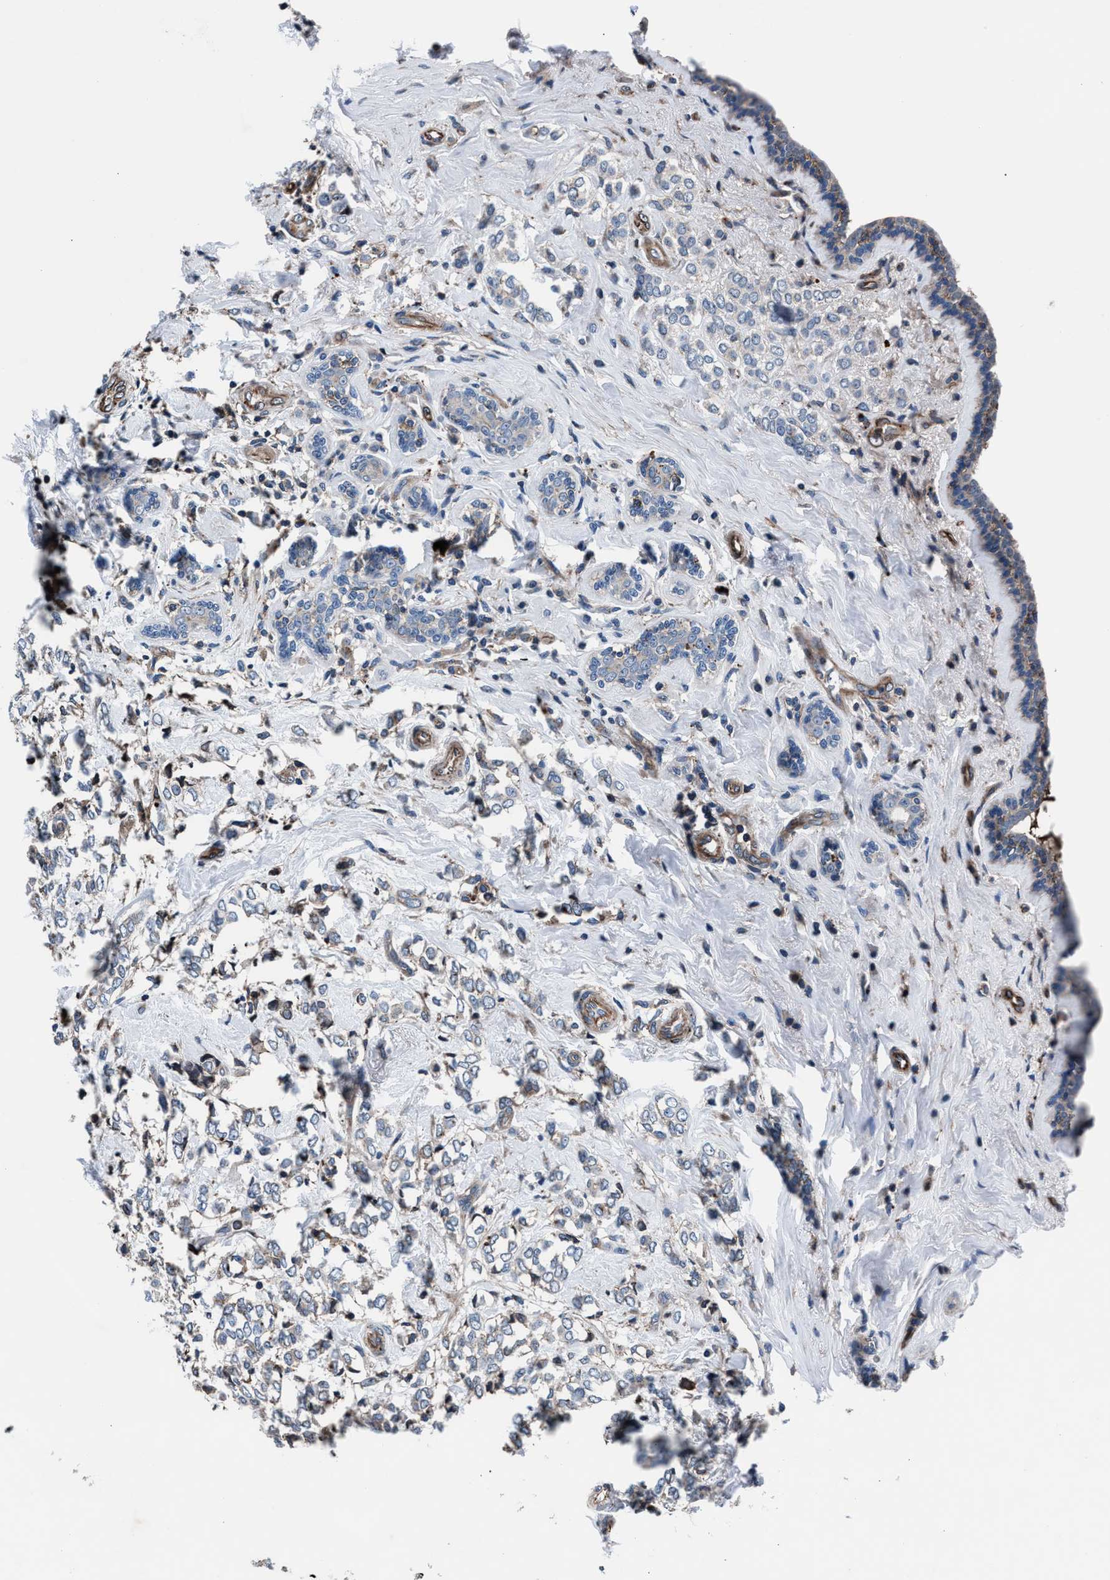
{"staining": {"intensity": "negative", "quantity": "none", "location": "none"}, "tissue": "breast cancer", "cell_type": "Tumor cells", "image_type": "cancer", "snomed": [{"axis": "morphology", "description": "Normal tissue, NOS"}, {"axis": "morphology", "description": "Lobular carcinoma"}, {"axis": "topography", "description": "Breast"}], "caption": "This is an immunohistochemistry (IHC) image of lobular carcinoma (breast). There is no expression in tumor cells.", "gene": "MFSD11", "patient": {"sex": "female", "age": 47}}